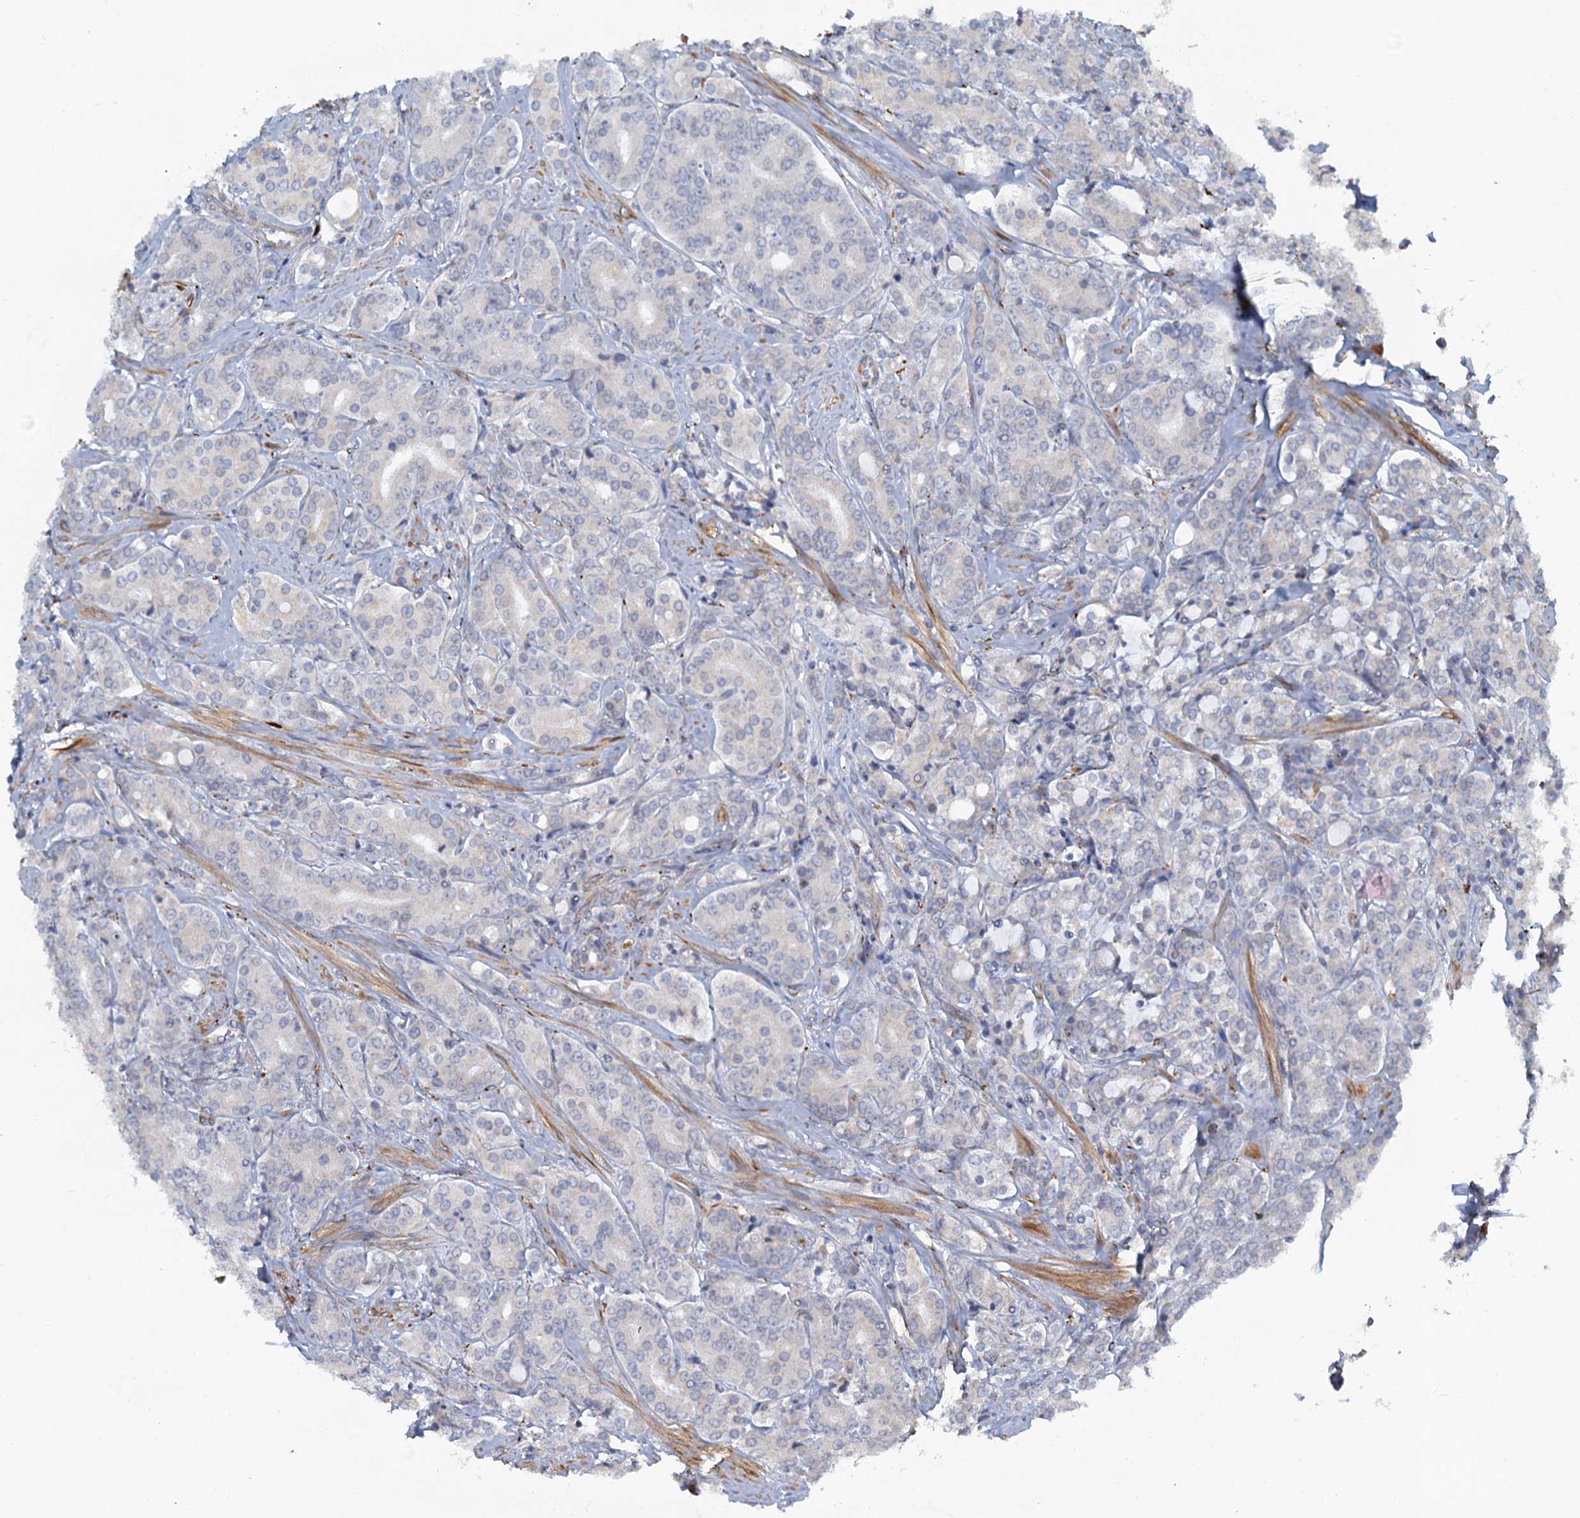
{"staining": {"intensity": "negative", "quantity": "none", "location": "none"}, "tissue": "prostate cancer", "cell_type": "Tumor cells", "image_type": "cancer", "snomed": [{"axis": "morphology", "description": "Adenocarcinoma, High grade"}, {"axis": "topography", "description": "Prostate"}], "caption": "This is a micrograph of immunohistochemistry staining of prostate high-grade adenocarcinoma, which shows no staining in tumor cells.", "gene": "POGLUT3", "patient": {"sex": "male", "age": 62}}